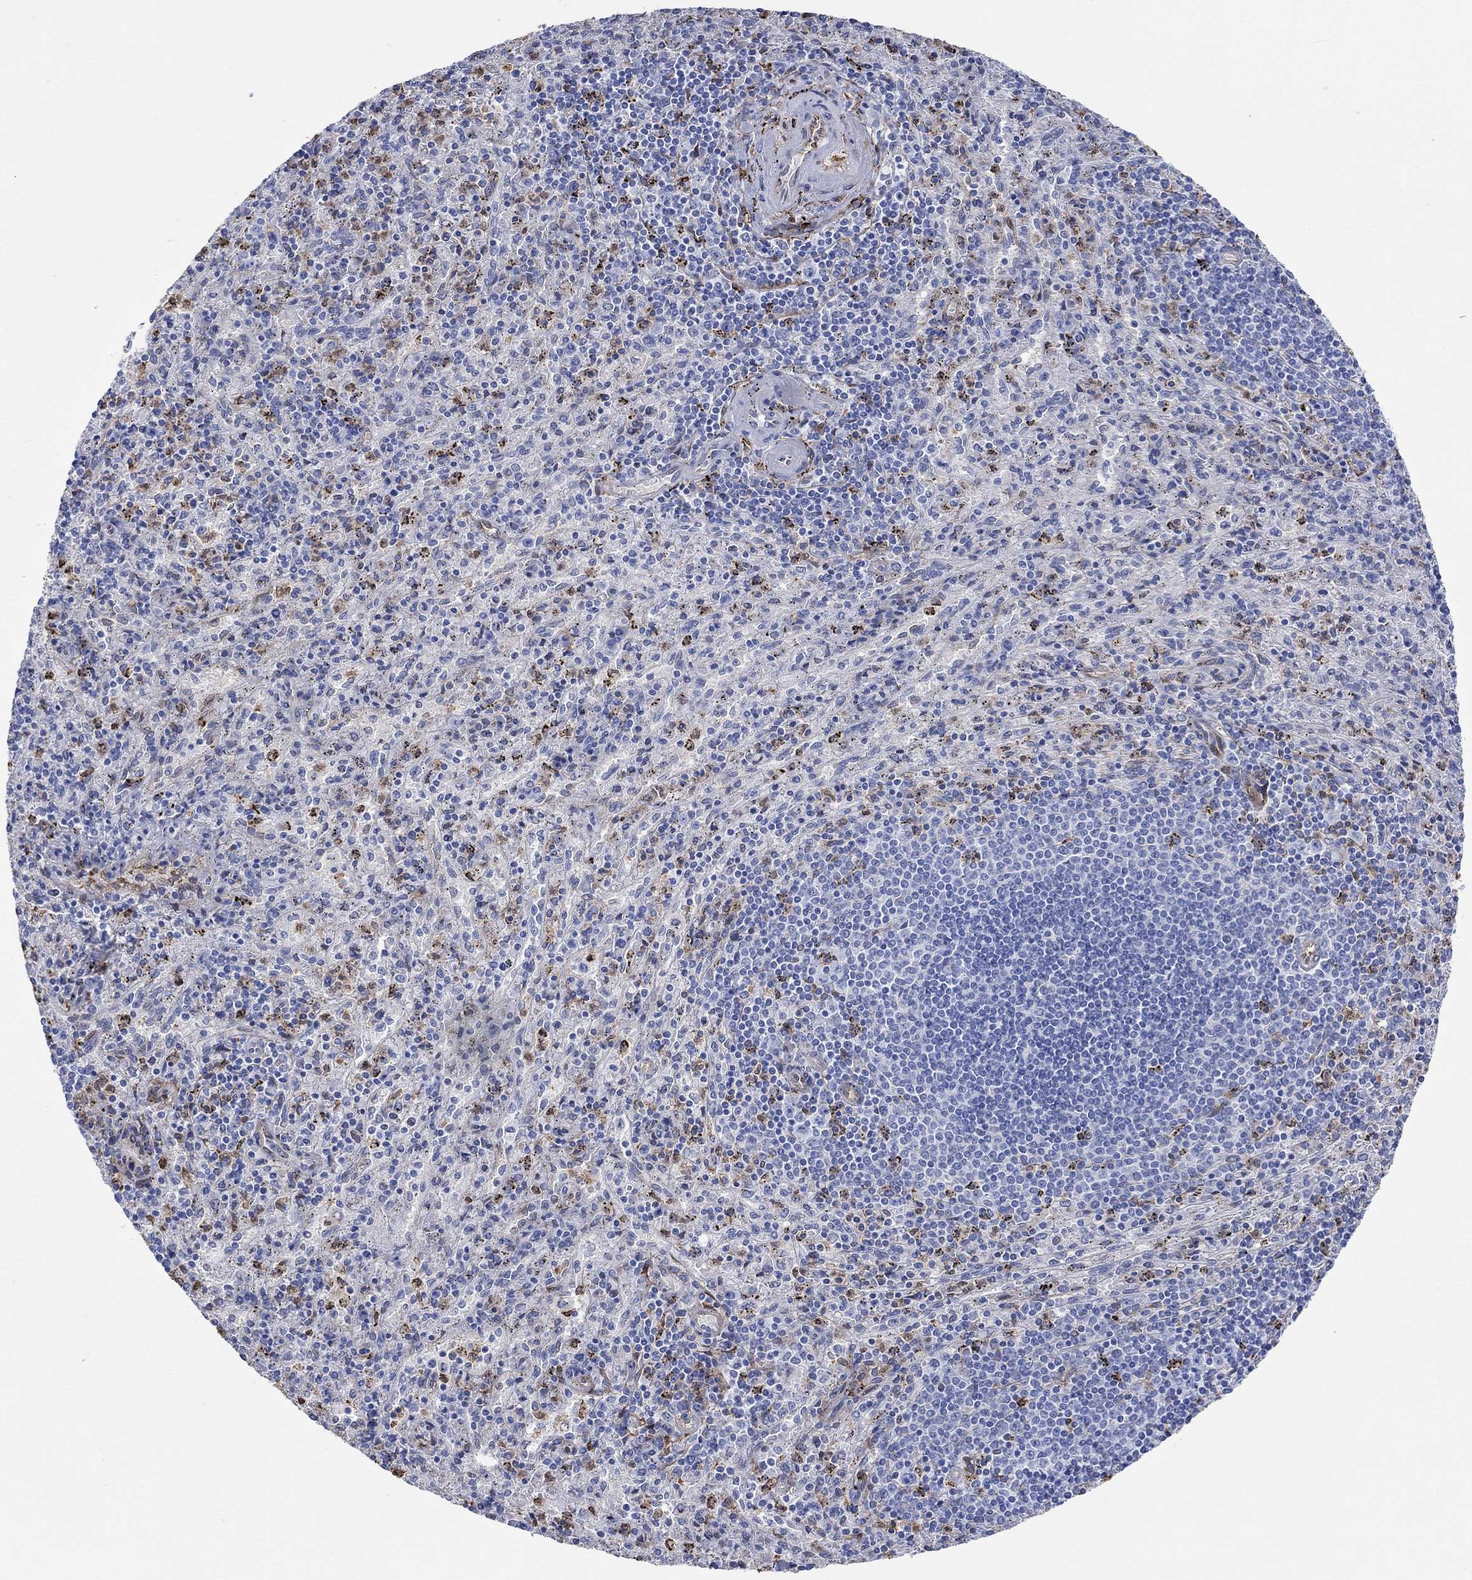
{"staining": {"intensity": "moderate", "quantity": "25%-75%", "location": "cytoplasmic/membranous"}, "tissue": "spleen", "cell_type": "Cells in red pulp", "image_type": "normal", "snomed": [{"axis": "morphology", "description": "Normal tissue, NOS"}, {"axis": "topography", "description": "Spleen"}], "caption": "Immunohistochemical staining of benign human spleen demonstrates medium levels of moderate cytoplasmic/membranous positivity in about 25%-75% of cells in red pulp. The staining is performed using DAB (3,3'-diaminobenzidine) brown chromogen to label protein expression. The nuclei are counter-stained blue using hematoxylin.", "gene": "TGM2", "patient": {"sex": "male", "age": 57}}